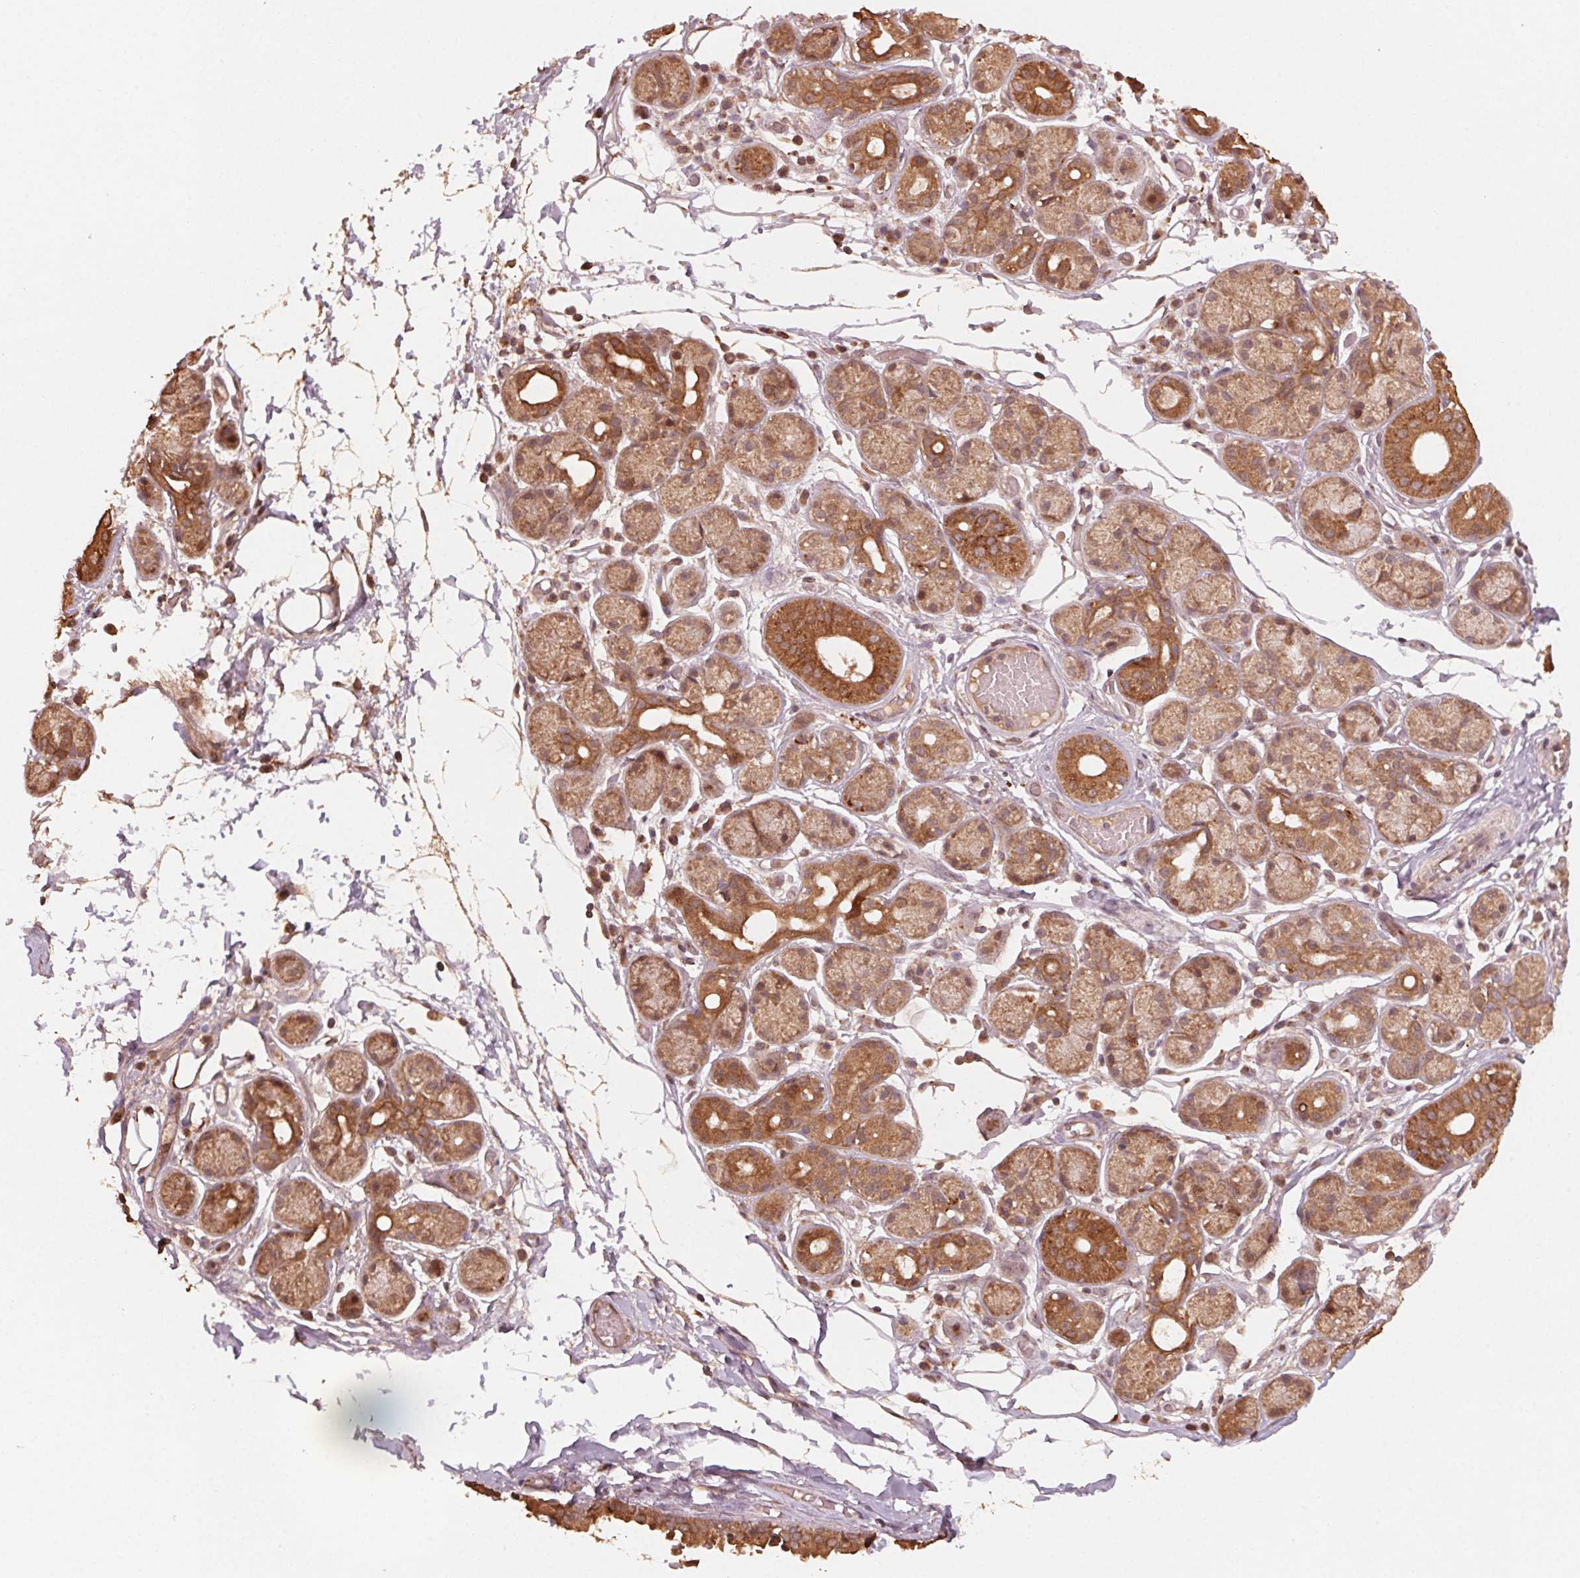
{"staining": {"intensity": "strong", "quantity": "25%-75%", "location": "cytoplasmic/membranous"}, "tissue": "salivary gland", "cell_type": "Glandular cells", "image_type": "normal", "snomed": [{"axis": "morphology", "description": "Normal tissue, NOS"}, {"axis": "topography", "description": "Salivary gland"}, {"axis": "topography", "description": "Peripheral nerve tissue"}], "caption": "The photomicrograph displays staining of benign salivary gland, revealing strong cytoplasmic/membranous protein positivity (brown color) within glandular cells.", "gene": "WBP2", "patient": {"sex": "male", "age": 71}}